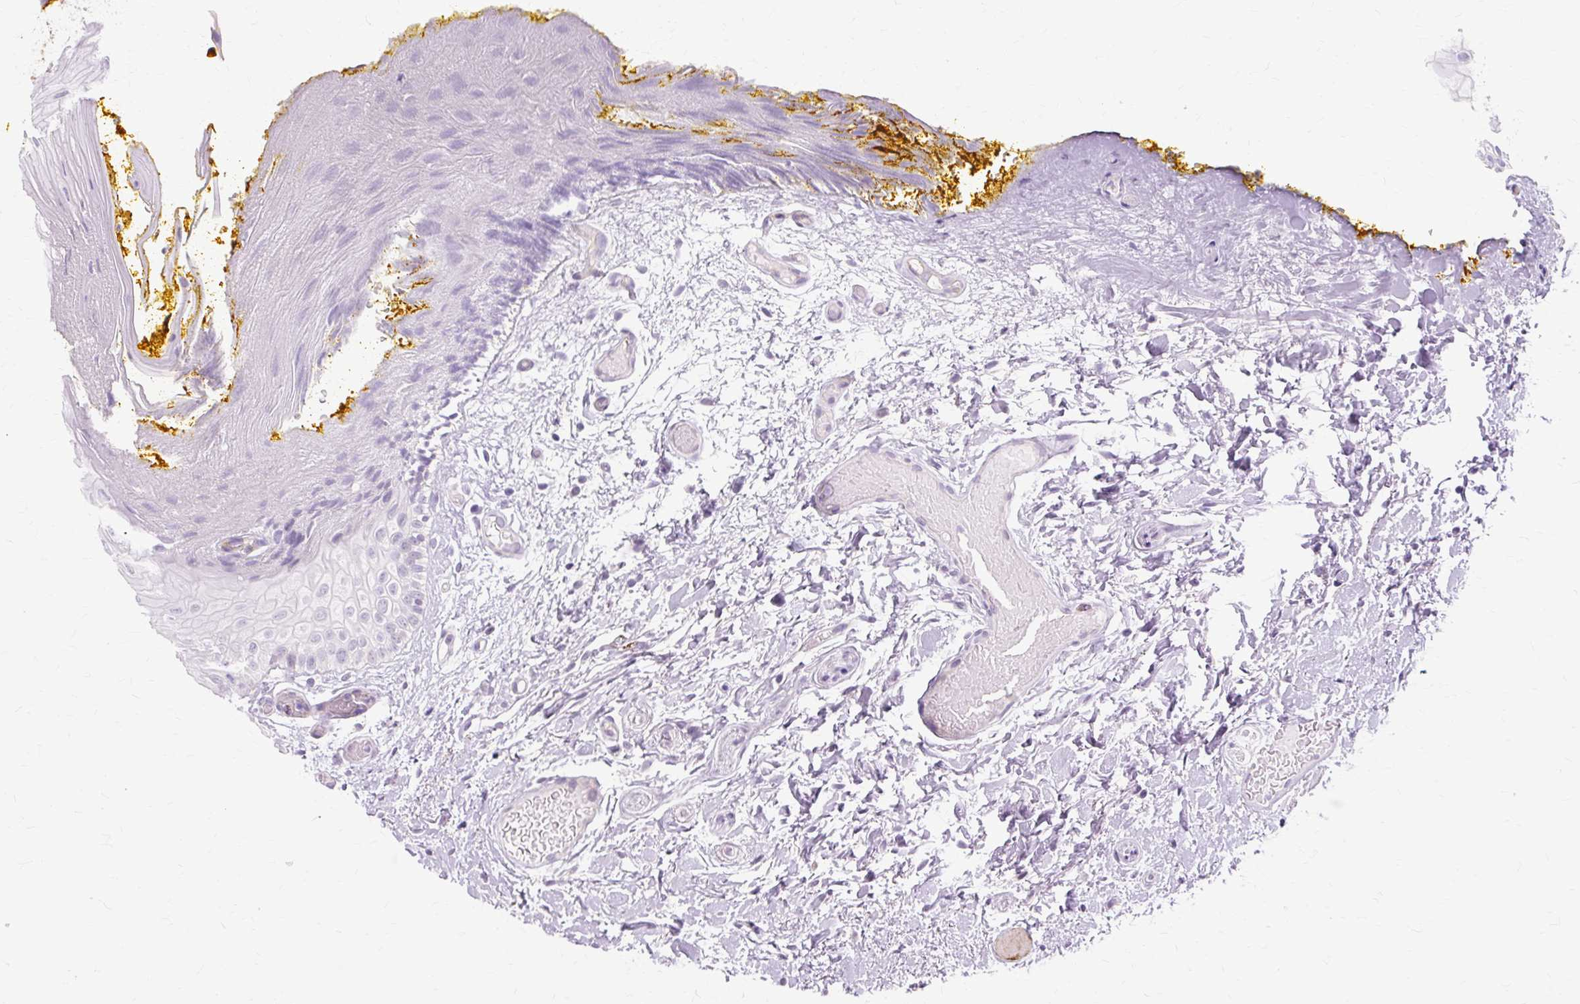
{"staining": {"intensity": "negative", "quantity": "none", "location": "none"}, "tissue": "oral mucosa", "cell_type": "Squamous epithelial cells", "image_type": "normal", "snomed": [{"axis": "morphology", "description": "Normal tissue, NOS"}, {"axis": "topography", "description": "Oral tissue"}, {"axis": "topography", "description": "Tounge, NOS"}], "caption": "Immunohistochemistry of normal human oral mucosa exhibits no expression in squamous epithelial cells.", "gene": "ZNF35", "patient": {"sex": "female", "age": 60}}